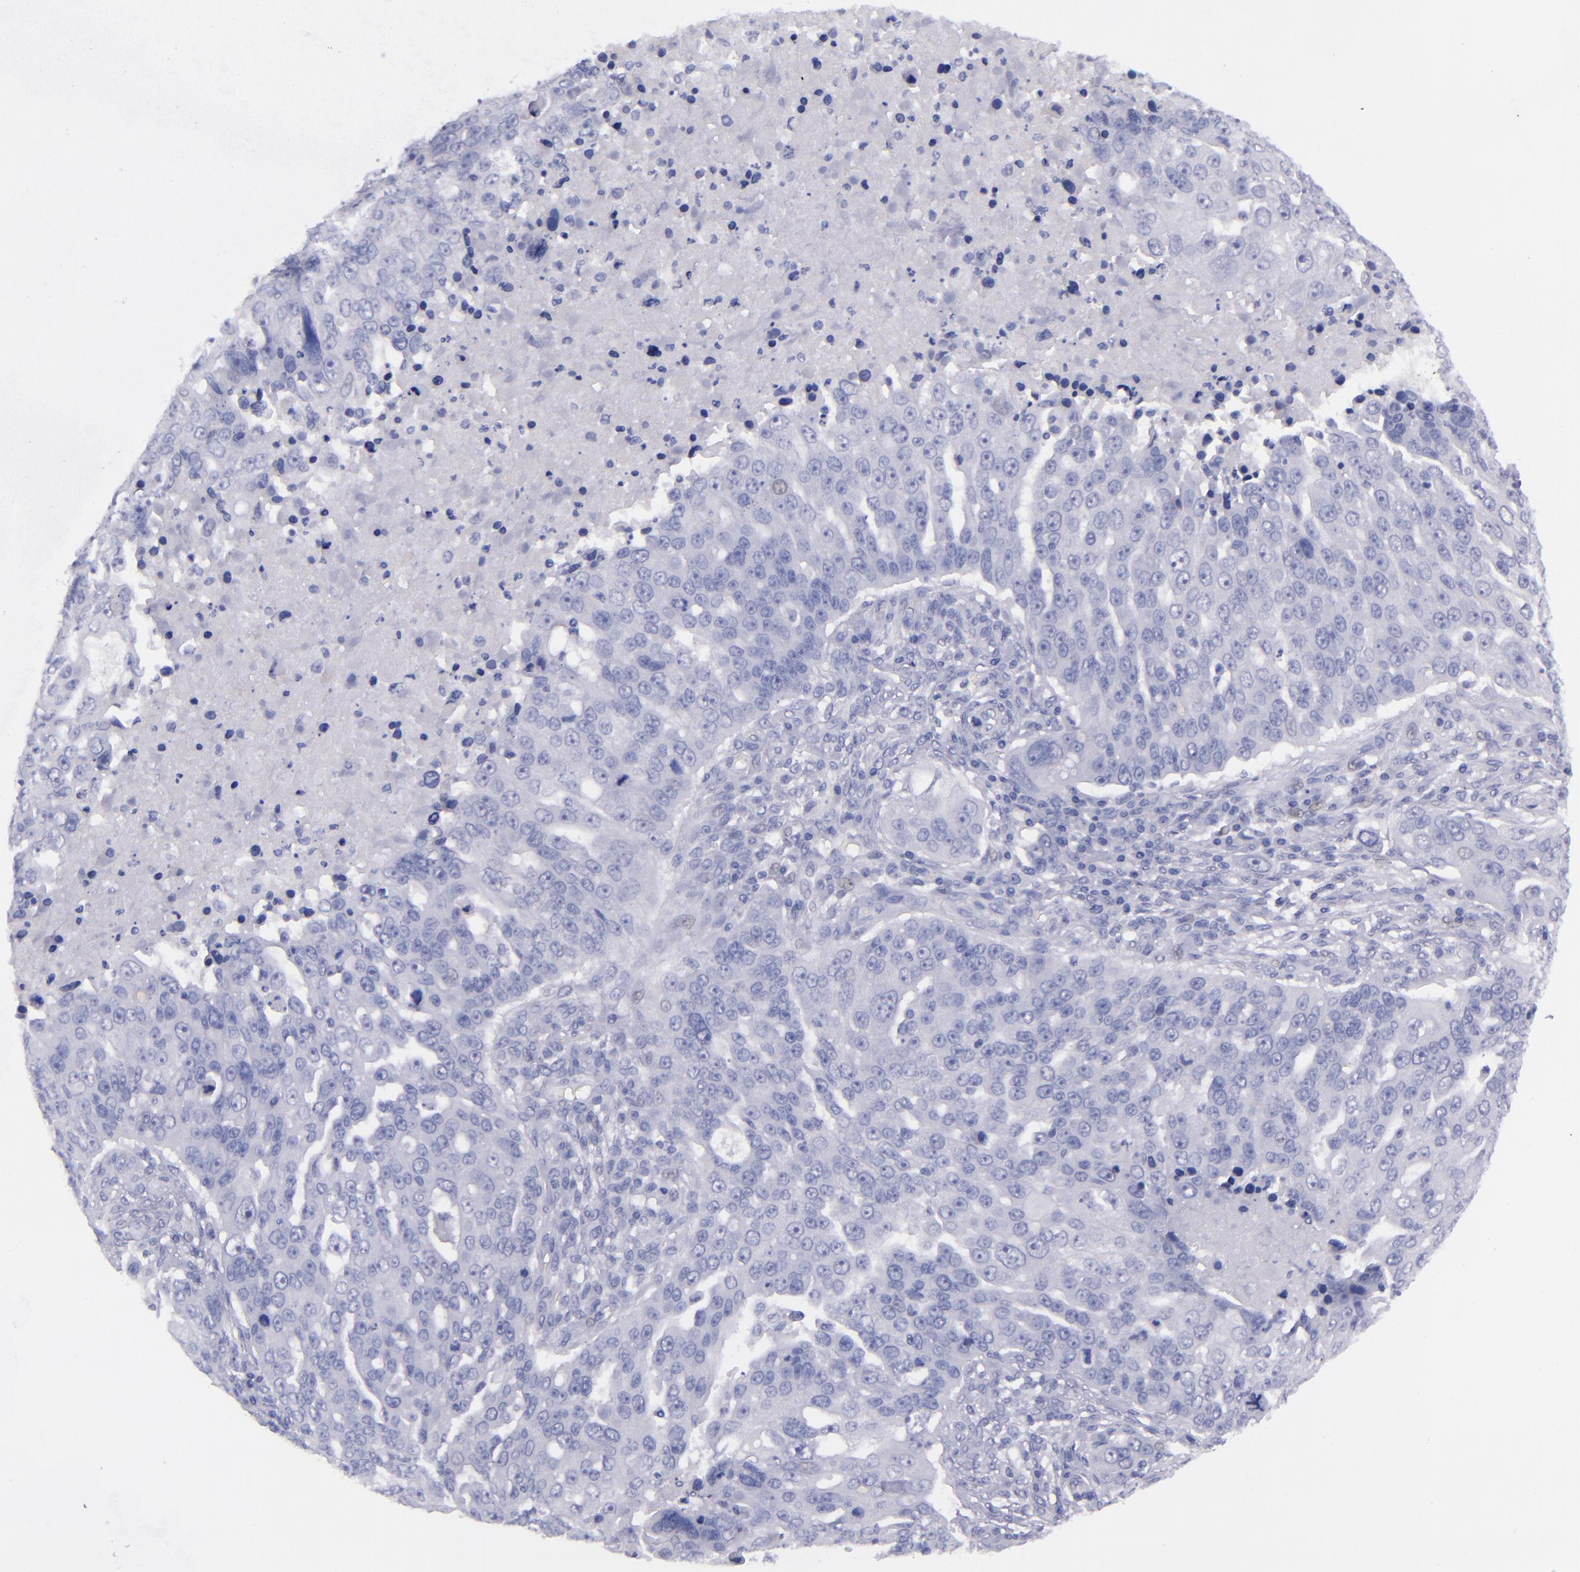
{"staining": {"intensity": "negative", "quantity": "none", "location": "none"}, "tissue": "ovarian cancer", "cell_type": "Tumor cells", "image_type": "cancer", "snomed": [{"axis": "morphology", "description": "Carcinoma, endometroid"}, {"axis": "topography", "description": "Ovary"}], "caption": "DAB immunohistochemical staining of human ovarian endometroid carcinoma reveals no significant expression in tumor cells. (Immunohistochemistry, brightfield microscopy, high magnification).", "gene": "TNNT3", "patient": {"sex": "female", "age": 75}}